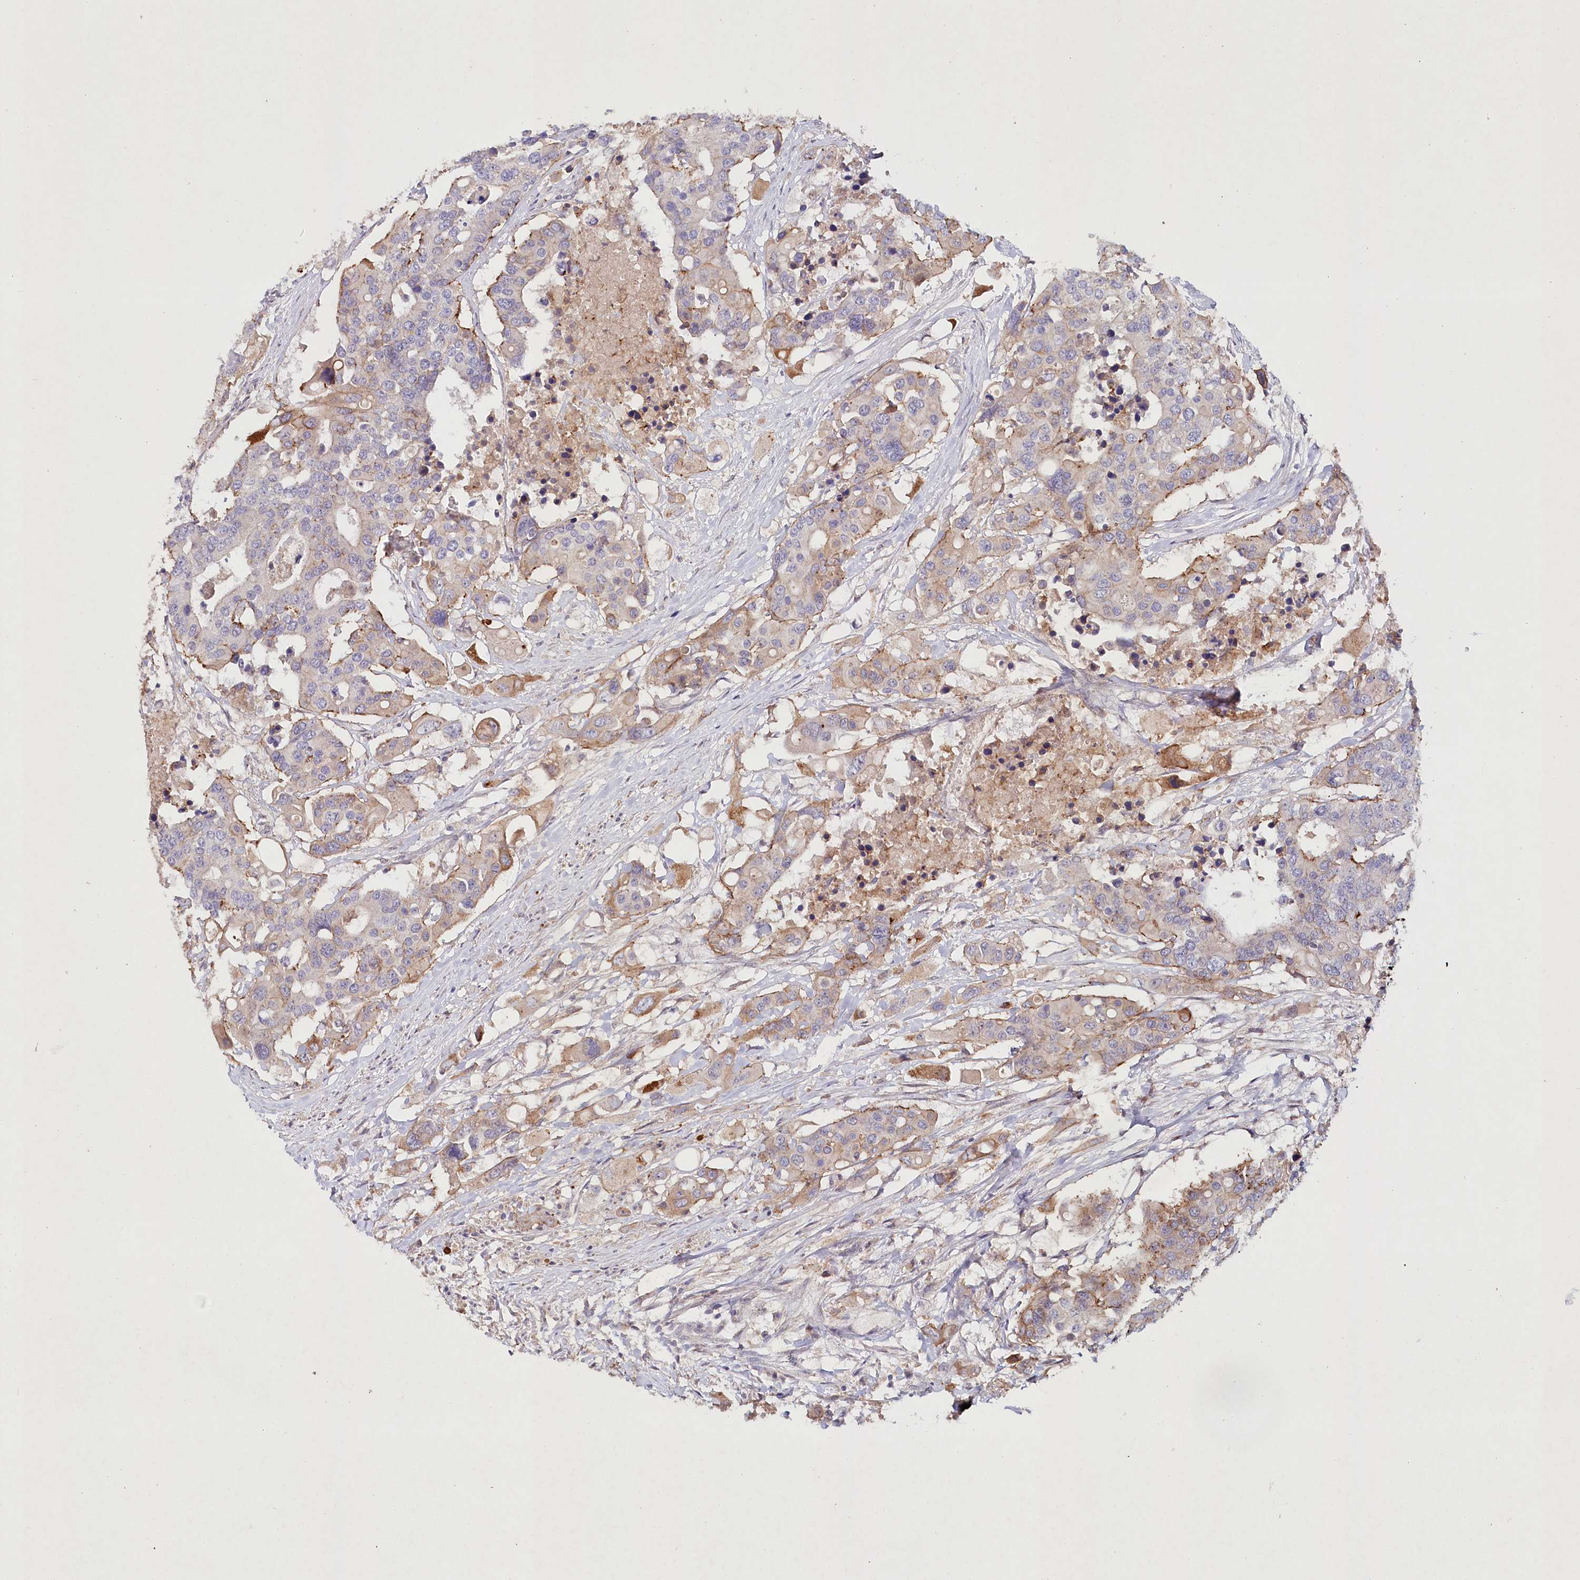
{"staining": {"intensity": "moderate", "quantity": "25%-75%", "location": "cytoplasmic/membranous"}, "tissue": "colorectal cancer", "cell_type": "Tumor cells", "image_type": "cancer", "snomed": [{"axis": "morphology", "description": "Adenocarcinoma, NOS"}, {"axis": "topography", "description": "Colon"}], "caption": "Immunohistochemical staining of human colorectal cancer shows moderate cytoplasmic/membranous protein expression in approximately 25%-75% of tumor cells.", "gene": "ALDH3B1", "patient": {"sex": "male", "age": 77}}